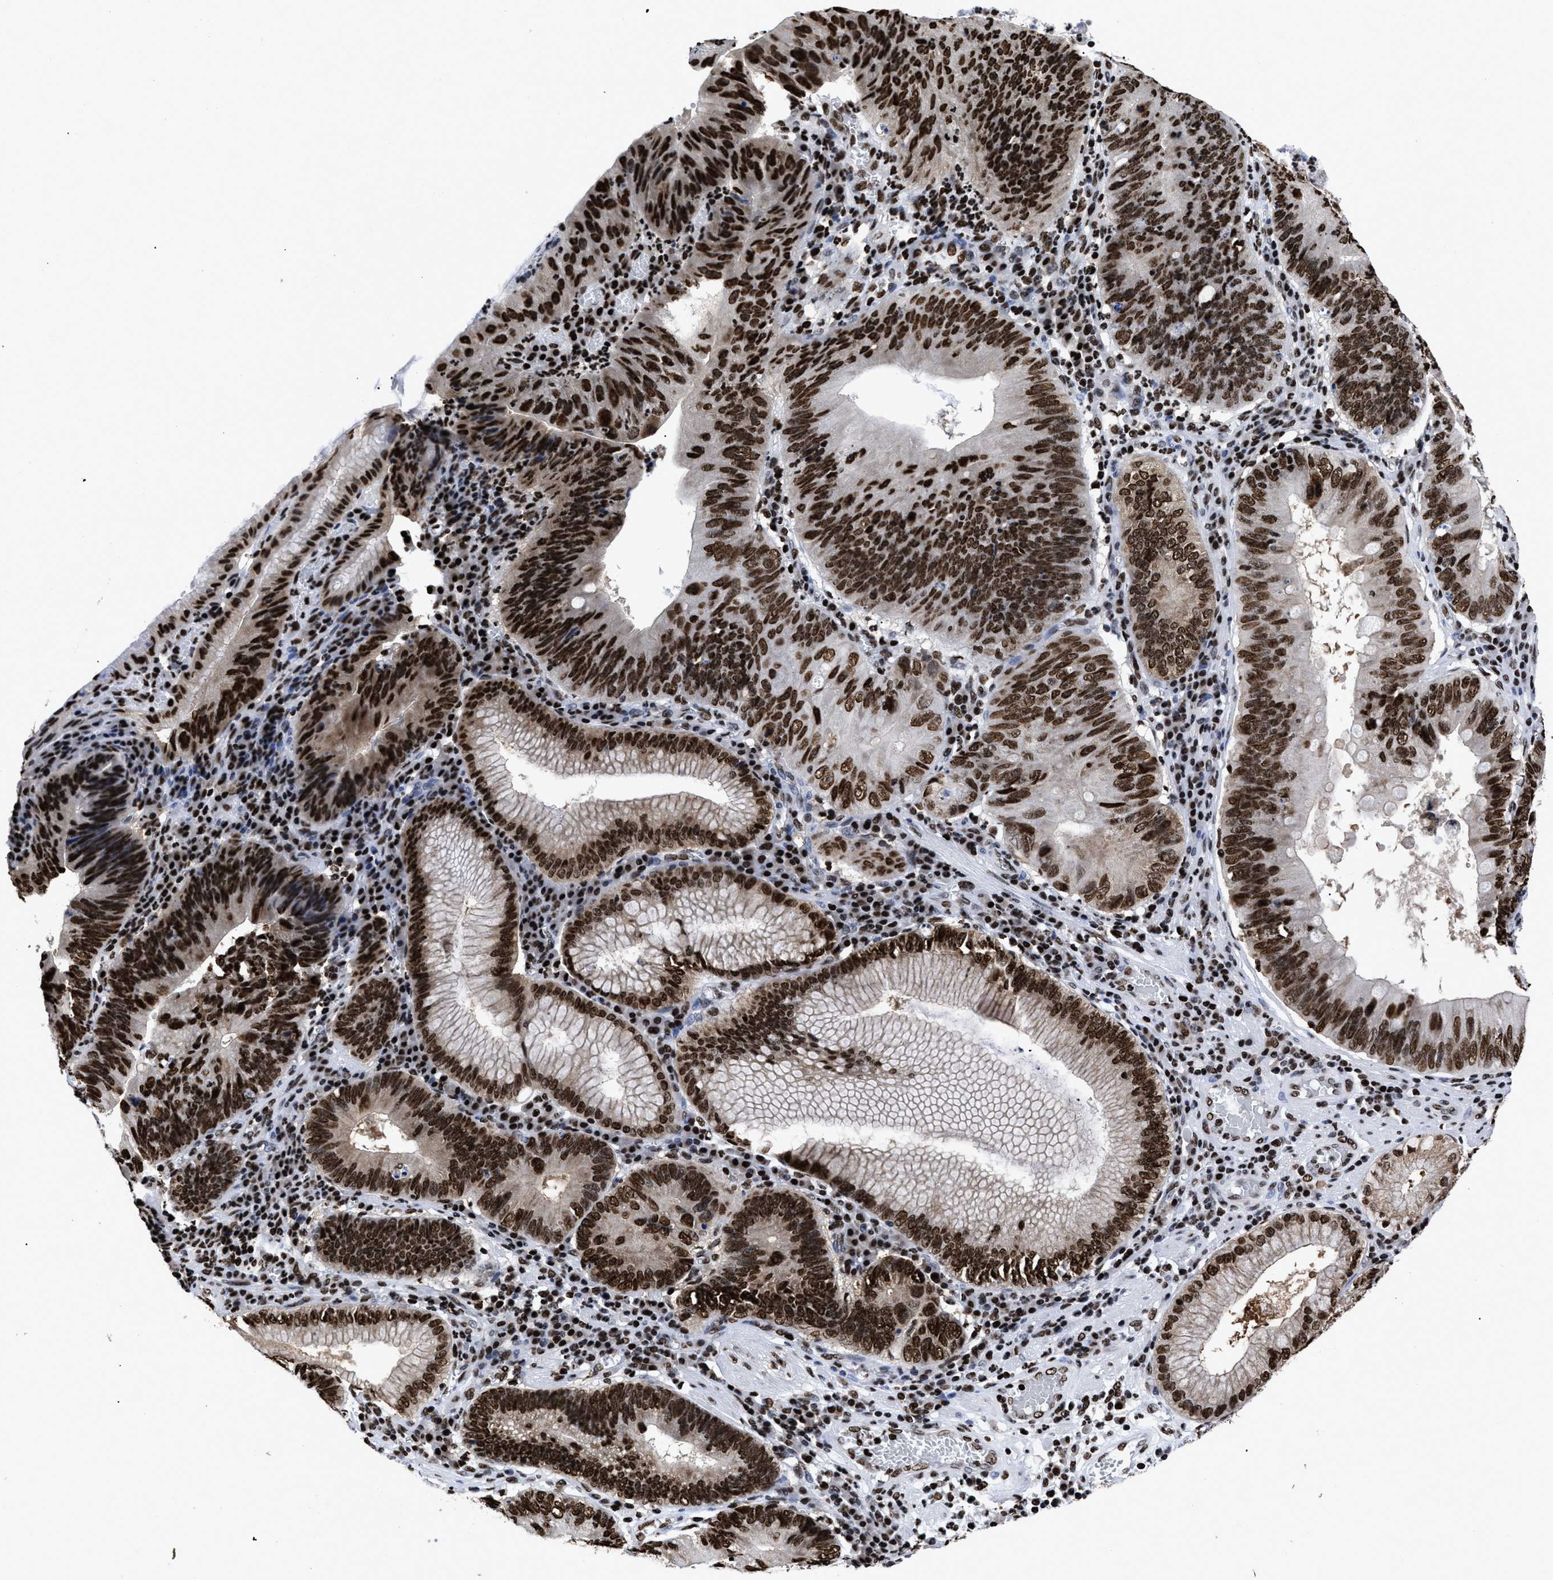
{"staining": {"intensity": "strong", "quantity": ">75%", "location": "nuclear"}, "tissue": "stomach cancer", "cell_type": "Tumor cells", "image_type": "cancer", "snomed": [{"axis": "morphology", "description": "Adenocarcinoma, NOS"}, {"axis": "topography", "description": "Stomach"}], "caption": "The image displays immunohistochemical staining of stomach cancer (adenocarcinoma). There is strong nuclear expression is appreciated in approximately >75% of tumor cells. The staining was performed using DAB (3,3'-diaminobenzidine) to visualize the protein expression in brown, while the nuclei were stained in blue with hematoxylin (Magnification: 20x).", "gene": "CALHM3", "patient": {"sex": "male", "age": 59}}